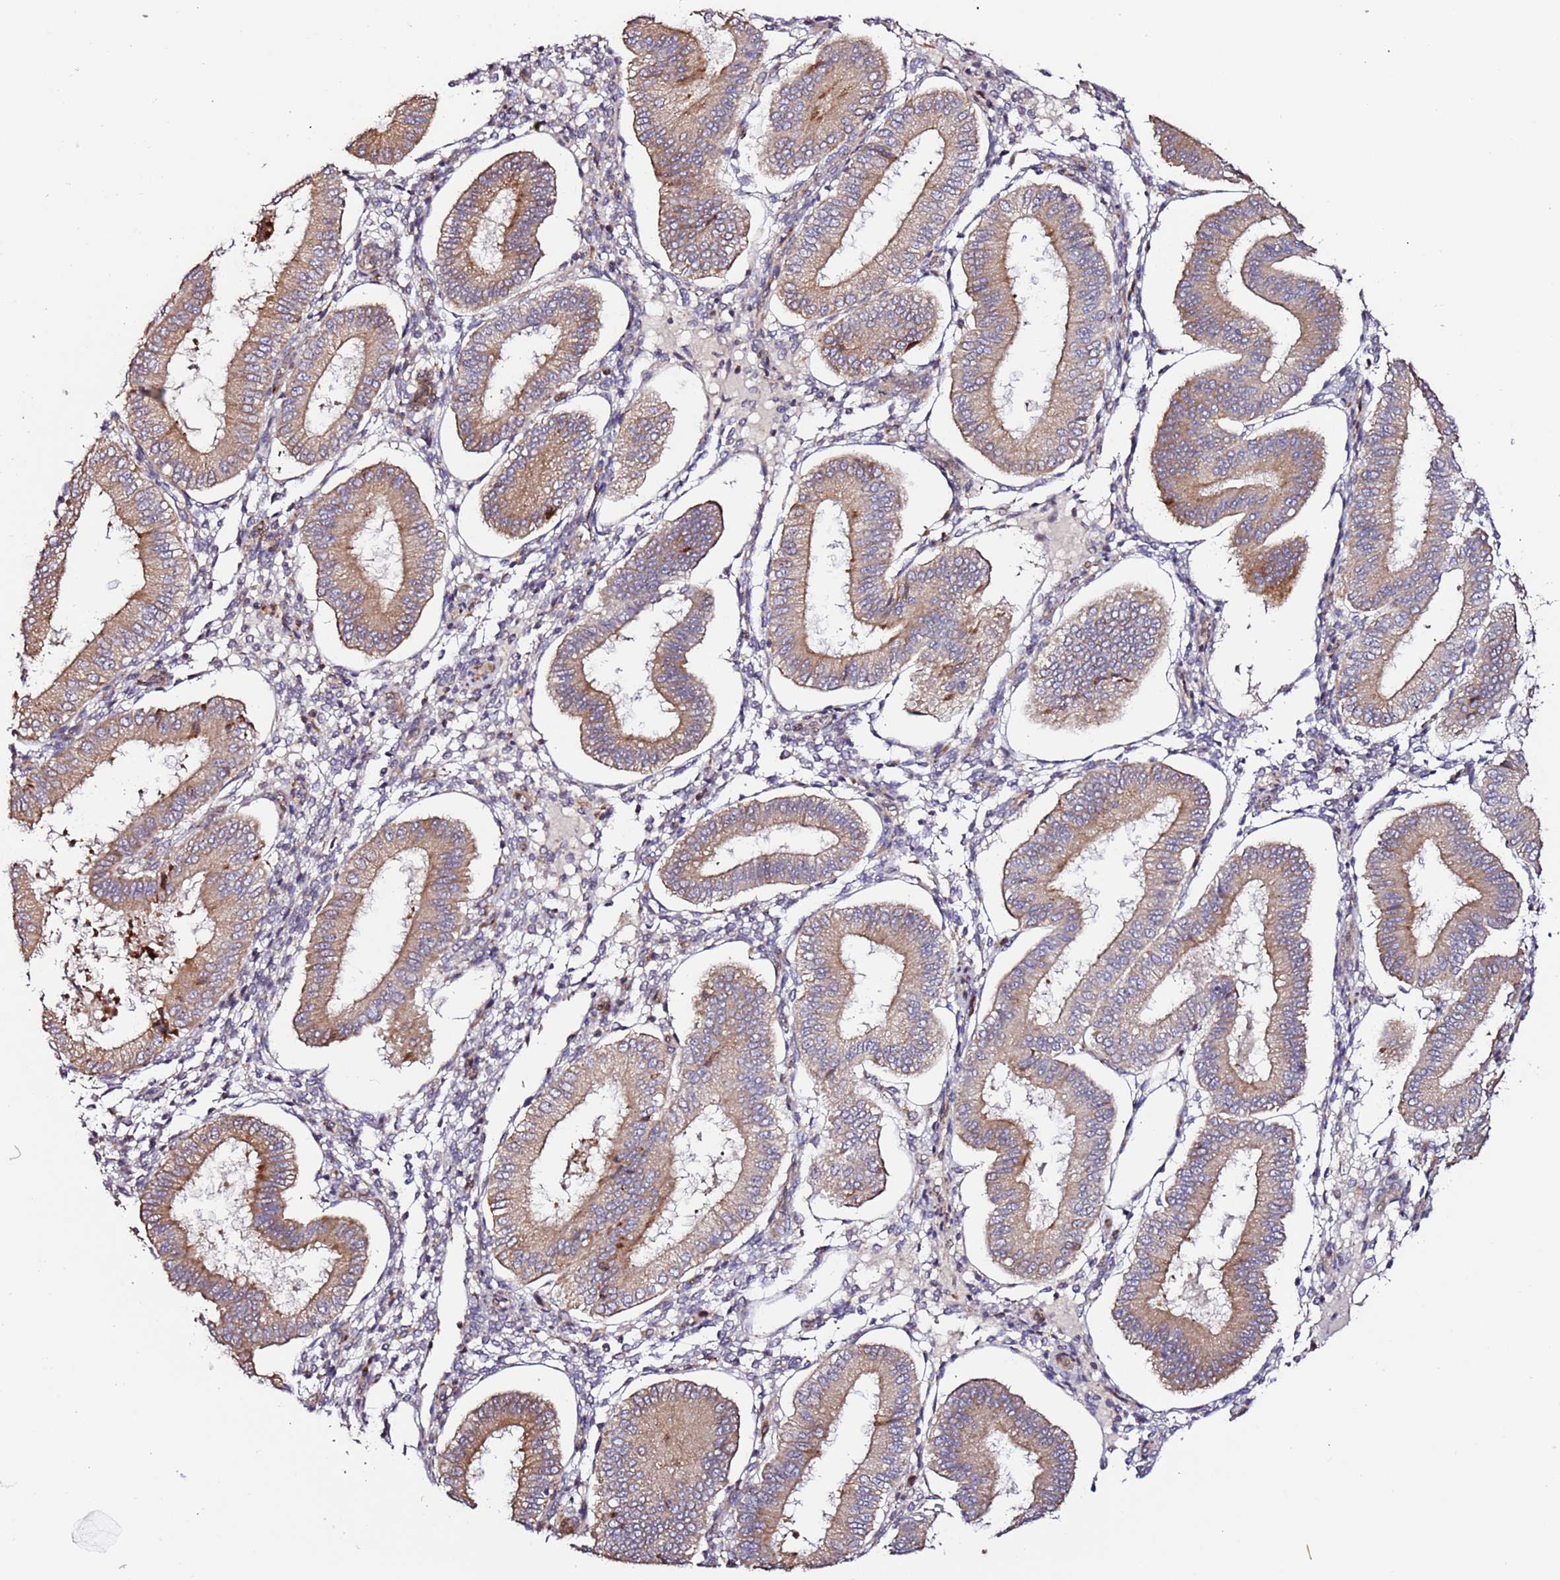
{"staining": {"intensity": "weak", "quantity": "<25%", "location": "cytoplasmic/membranous"}, "tissue": "endometrium", "cell_type": "Cells in endometrial stroma", "image_type": "normal", "snomed": [{"axis": "morphology", "description": "Normal tissue, NOS"}, {"axis": "topography", "description": "Endometrium"}], "caption": "High power microscopy histopathology image of an immunohistochemistry (IHC) photomicrograph of benign endometrium, revealing no significant staining in cells in endometrial stroma.", "gene": "HSD17B7", "patient": {"sex": "female", "age": 39}}